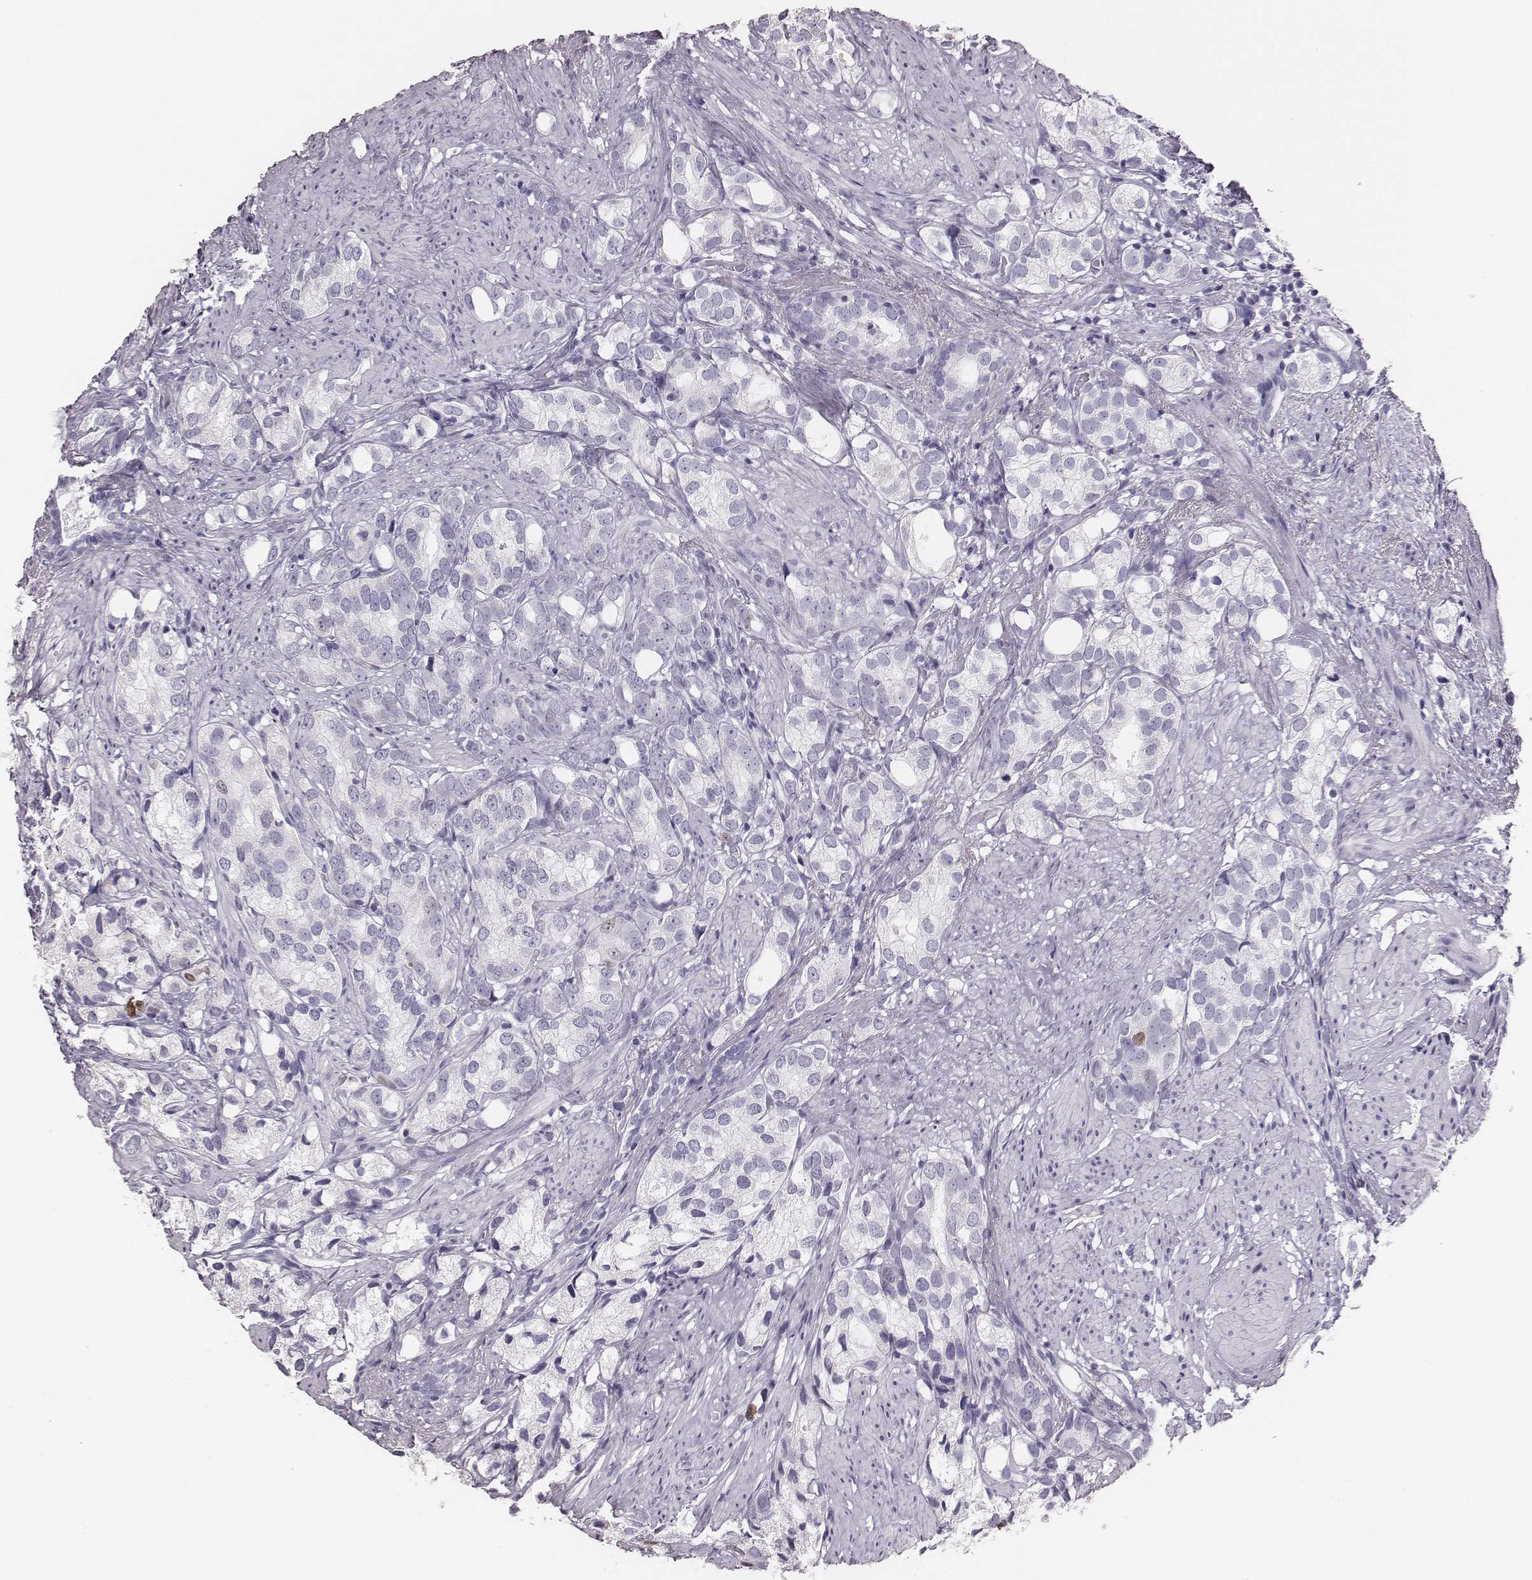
{"staining": {"intensity": "negative", "quantity": "none", "location": "none"}, "tissue": "prostate cancer", "cell_type": "Tumor cells", "image_type": "cancer", "snomed": [{"axis": "morphology", "description": "Adenocarcinoma, High grade"}, {"axis": "topography", "description": "Prostate"}], "caption": "Tumor cells show no significant expression in prostate cancer.", "gene": "H1-6", "patient": {"sex": "male", "age": 82}}